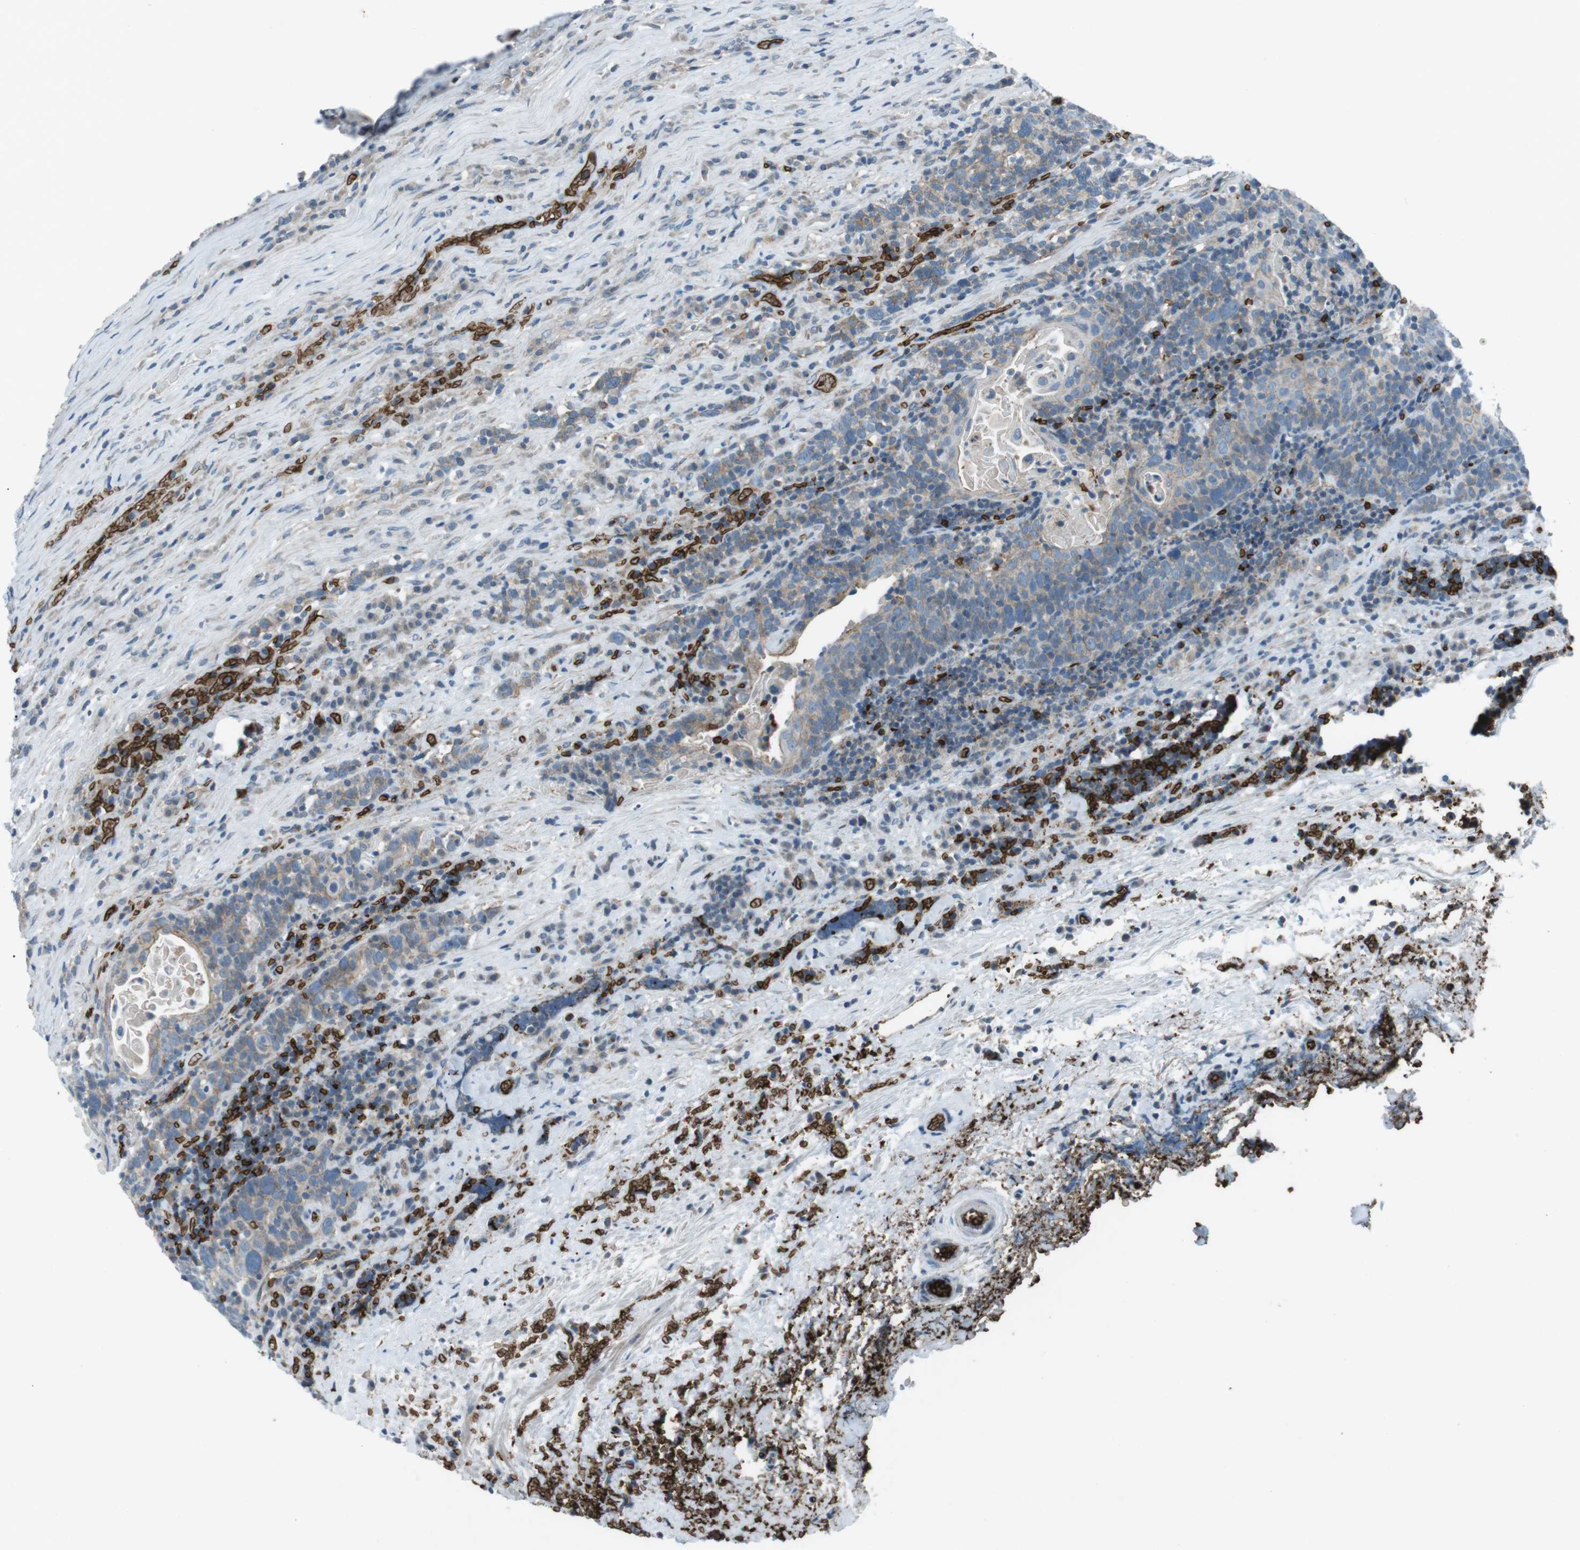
{"staining": {"intensity": "weak", "quantity": "25%-75%", "location": "cytoplasmic/membranous"}, "tissue": "head and neck cancer", "cell_type": "Tumor cells", "image_type": "cancer", "snomed": [{"axis": "morphology", "description": "Squamous cell carcinoma, NOS"}, {"axis": "morphology", "description": "Squamous cell carcinoma, metastatic, NOS"}, {"axis": "topography", "description": "Lymph node"}, {"axis": "topography", "description": "Head-Neck"}], "caption": "Weak cytoplasmic/membranous positivity is identified in approximately 25%-75% of tumor cells in head and neck metastatic squamous cell carcinoma.", "gene": "SPTA1", "patient": {"sex": "male", "age": 62}}